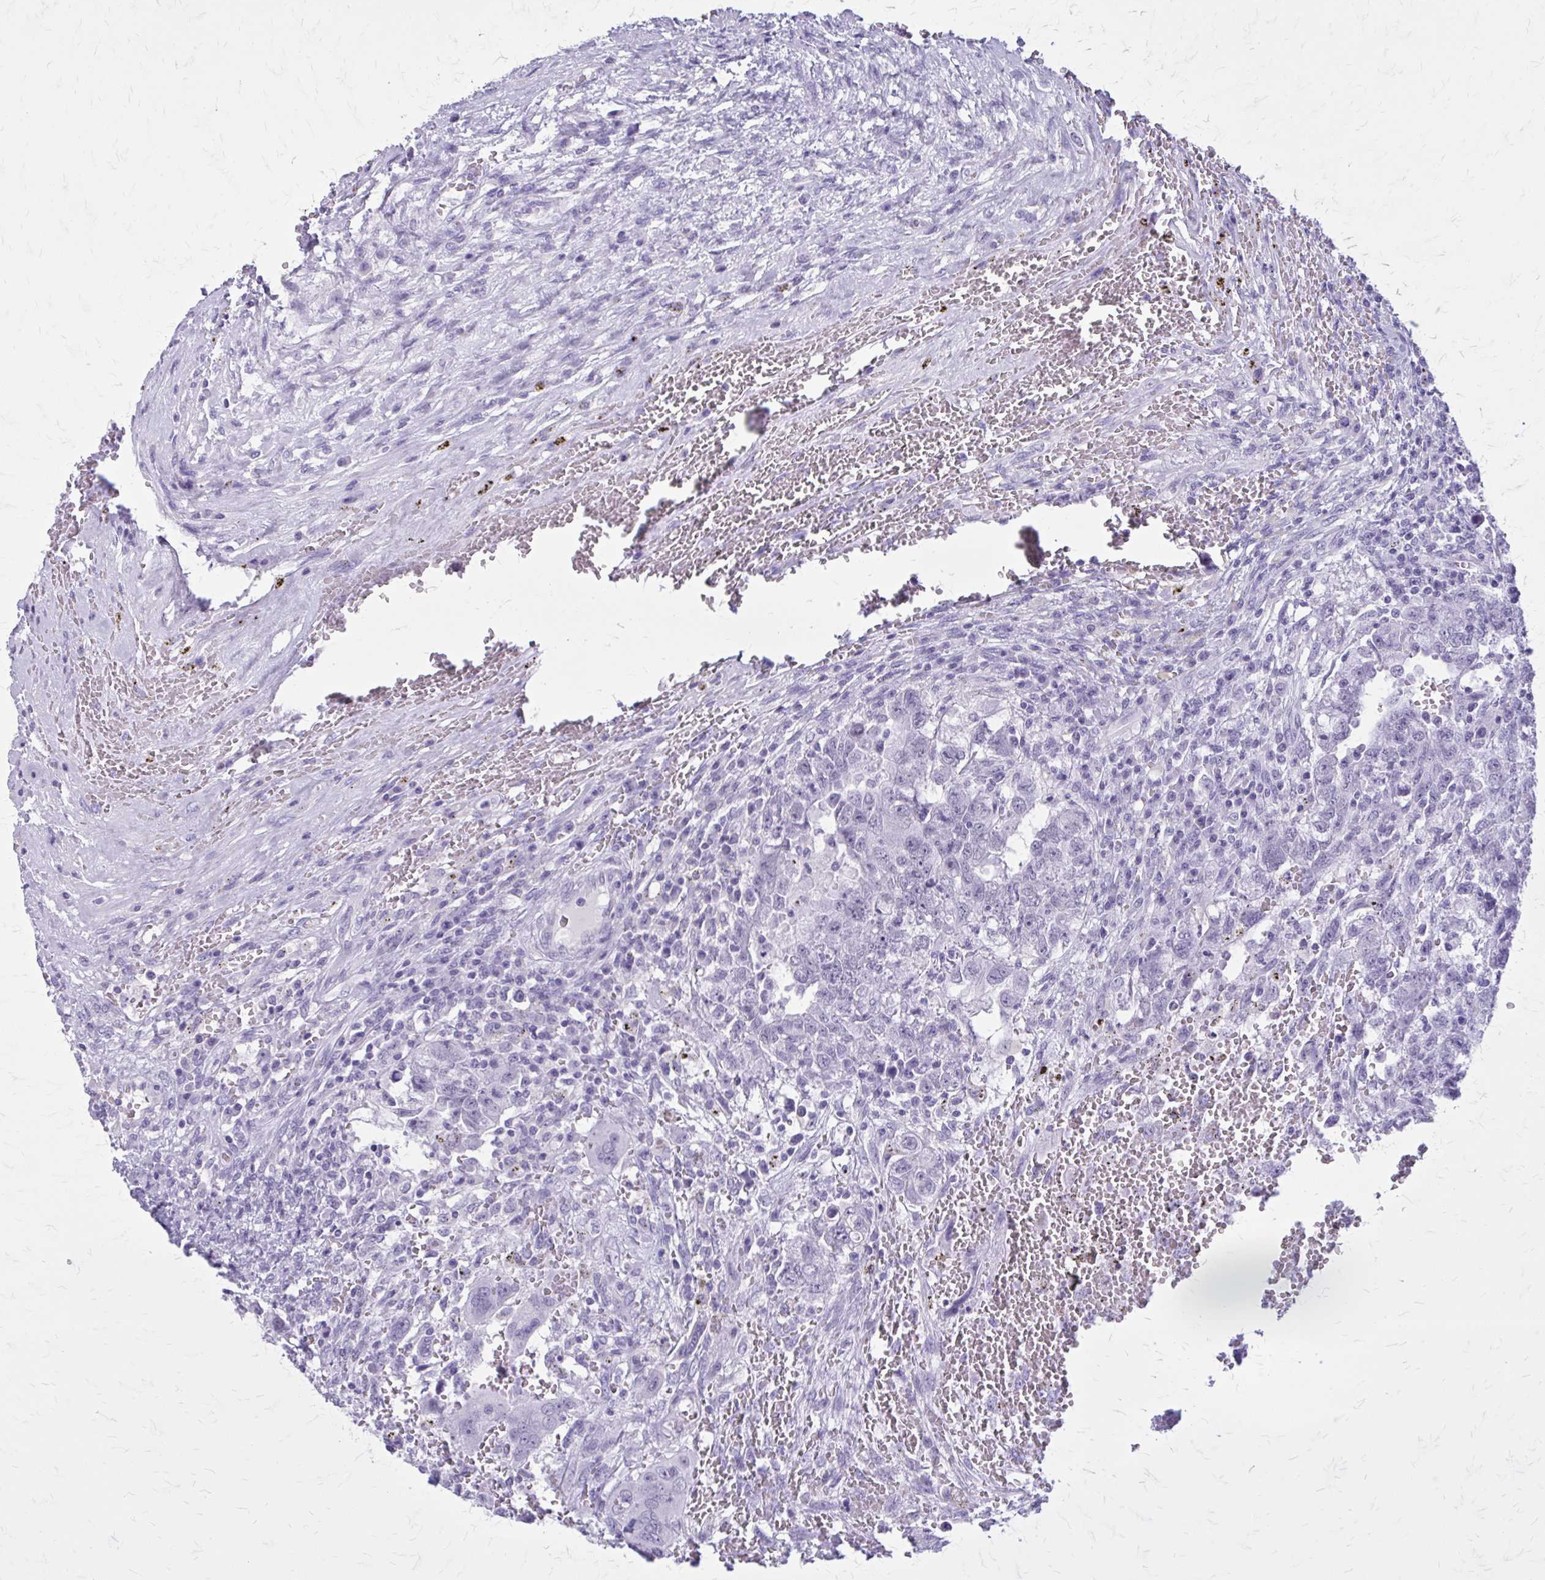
{"staining": {"intensity": "negative", "quantity": "none", "location": "none"}, "tissue": "testis cancer", "cell_type": "Tumor cells", "image_type": "cancer", "snomed": [{"axis": "morphology", "description": "Carcinoma, Embryonal, NOS"}, {"axis": "topography", "description": "Testis"}], "caption": "Protein analysis of testis cancer (embryonal carcinoma) demonstrates no significant expression in tumor cells.", "gene": "GAD1", "patient": {"sex": "male", "age": 26}}